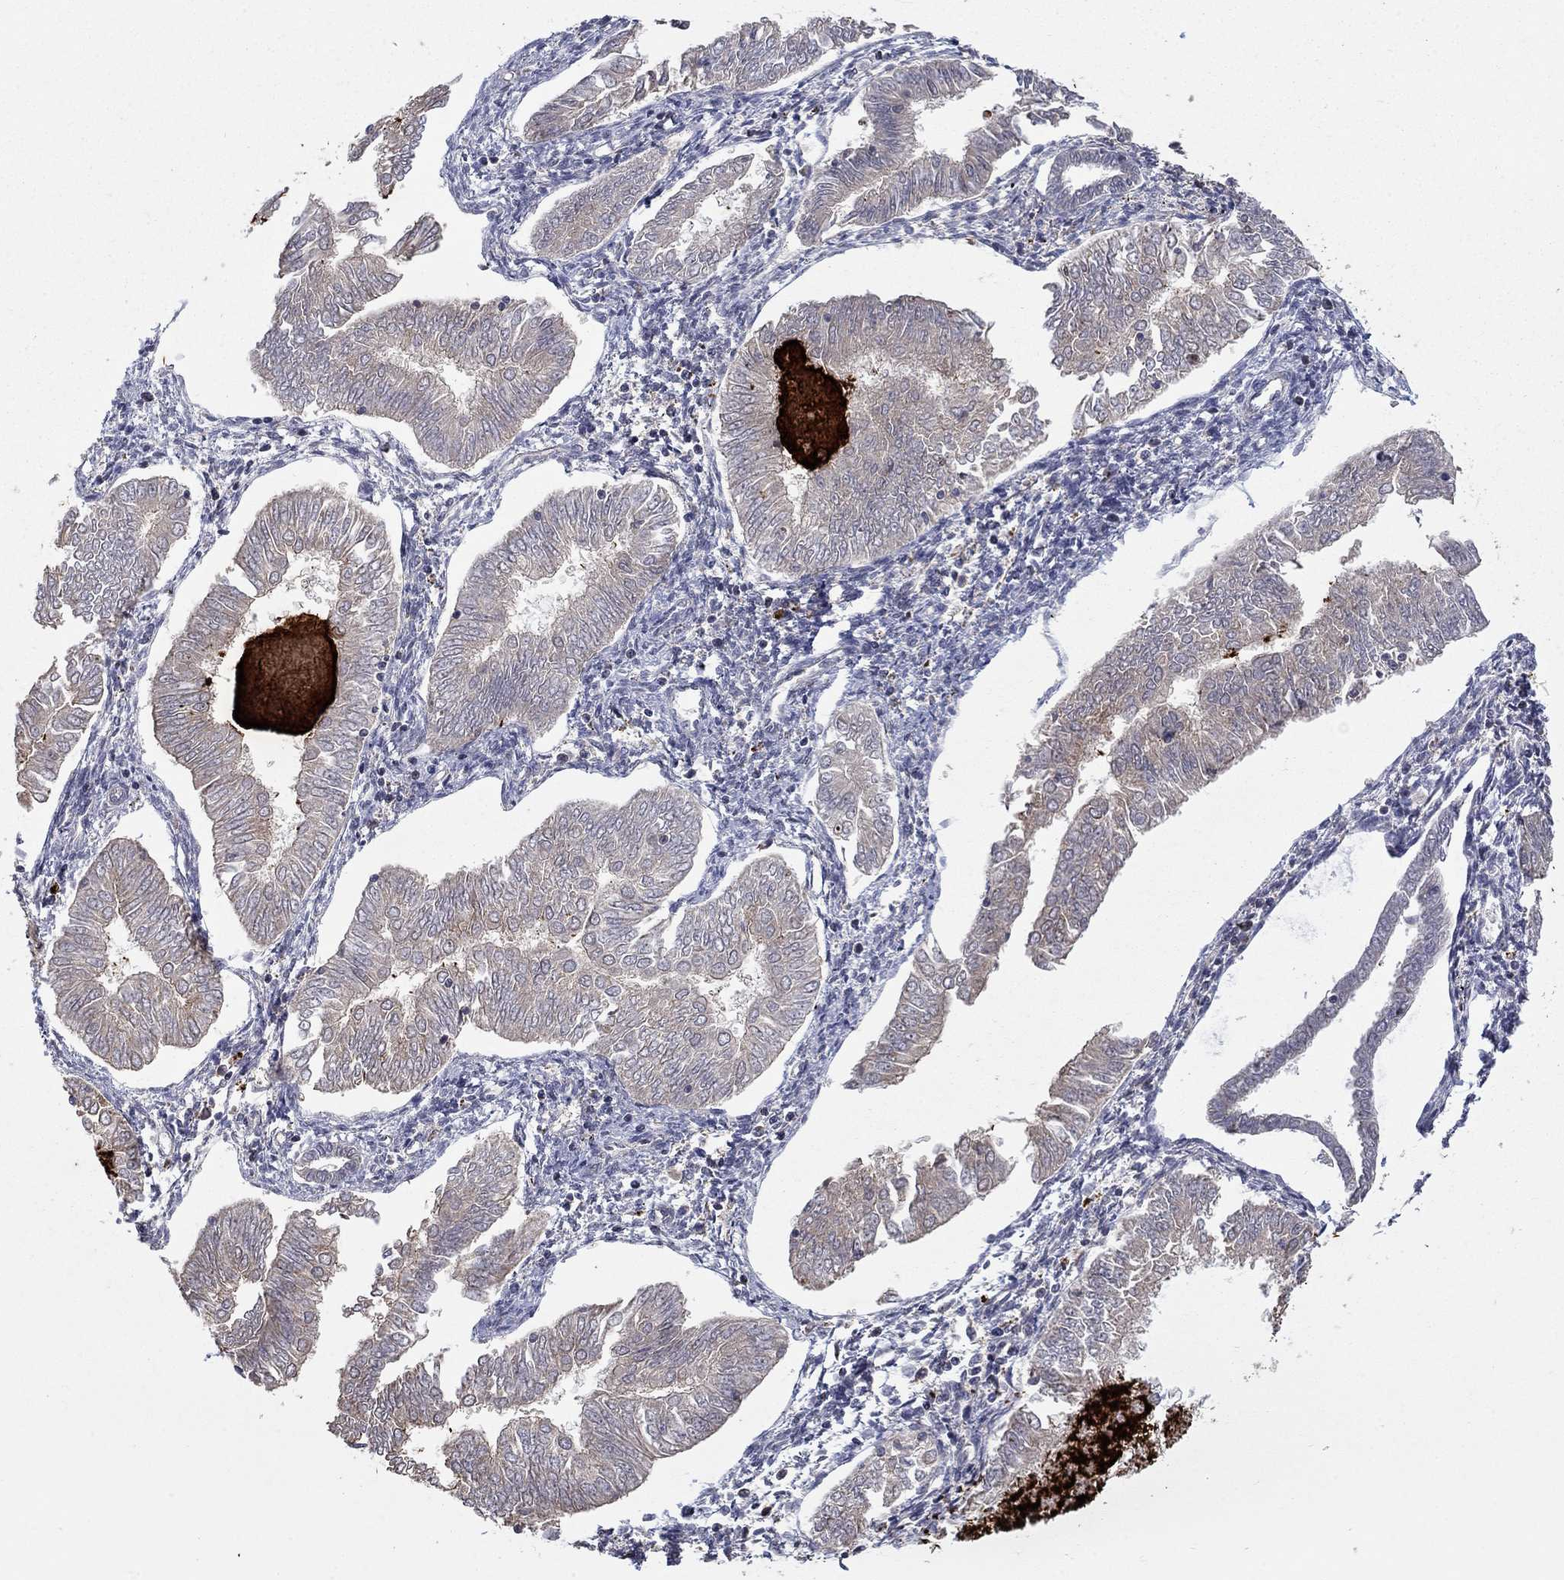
{"staining": {"intensity": "weak", "quantity": "25%-75%", "location": "cytoplasmic/membranous"}, "tissue": "endometrial cancer", "cell_type": "Tumor cells", "image_type": "cancer", "snomed": [{"axis": "morphology", "description": "Adenocarcinoma, NOS"}, {"axis": "topography", "description": "Endometrium"}], "caption": "Immunohistochemistry (IHC) photomicrograph of endometrial cancer (adenocarcinoma) stained for a protein (brown), which reveals low levels of weak cytoplasmic/membranous expression in approximately 25%-75% of tumor cells.", "gene": "LPCAT4", "patient": {"sex": "female", "age": 53}}